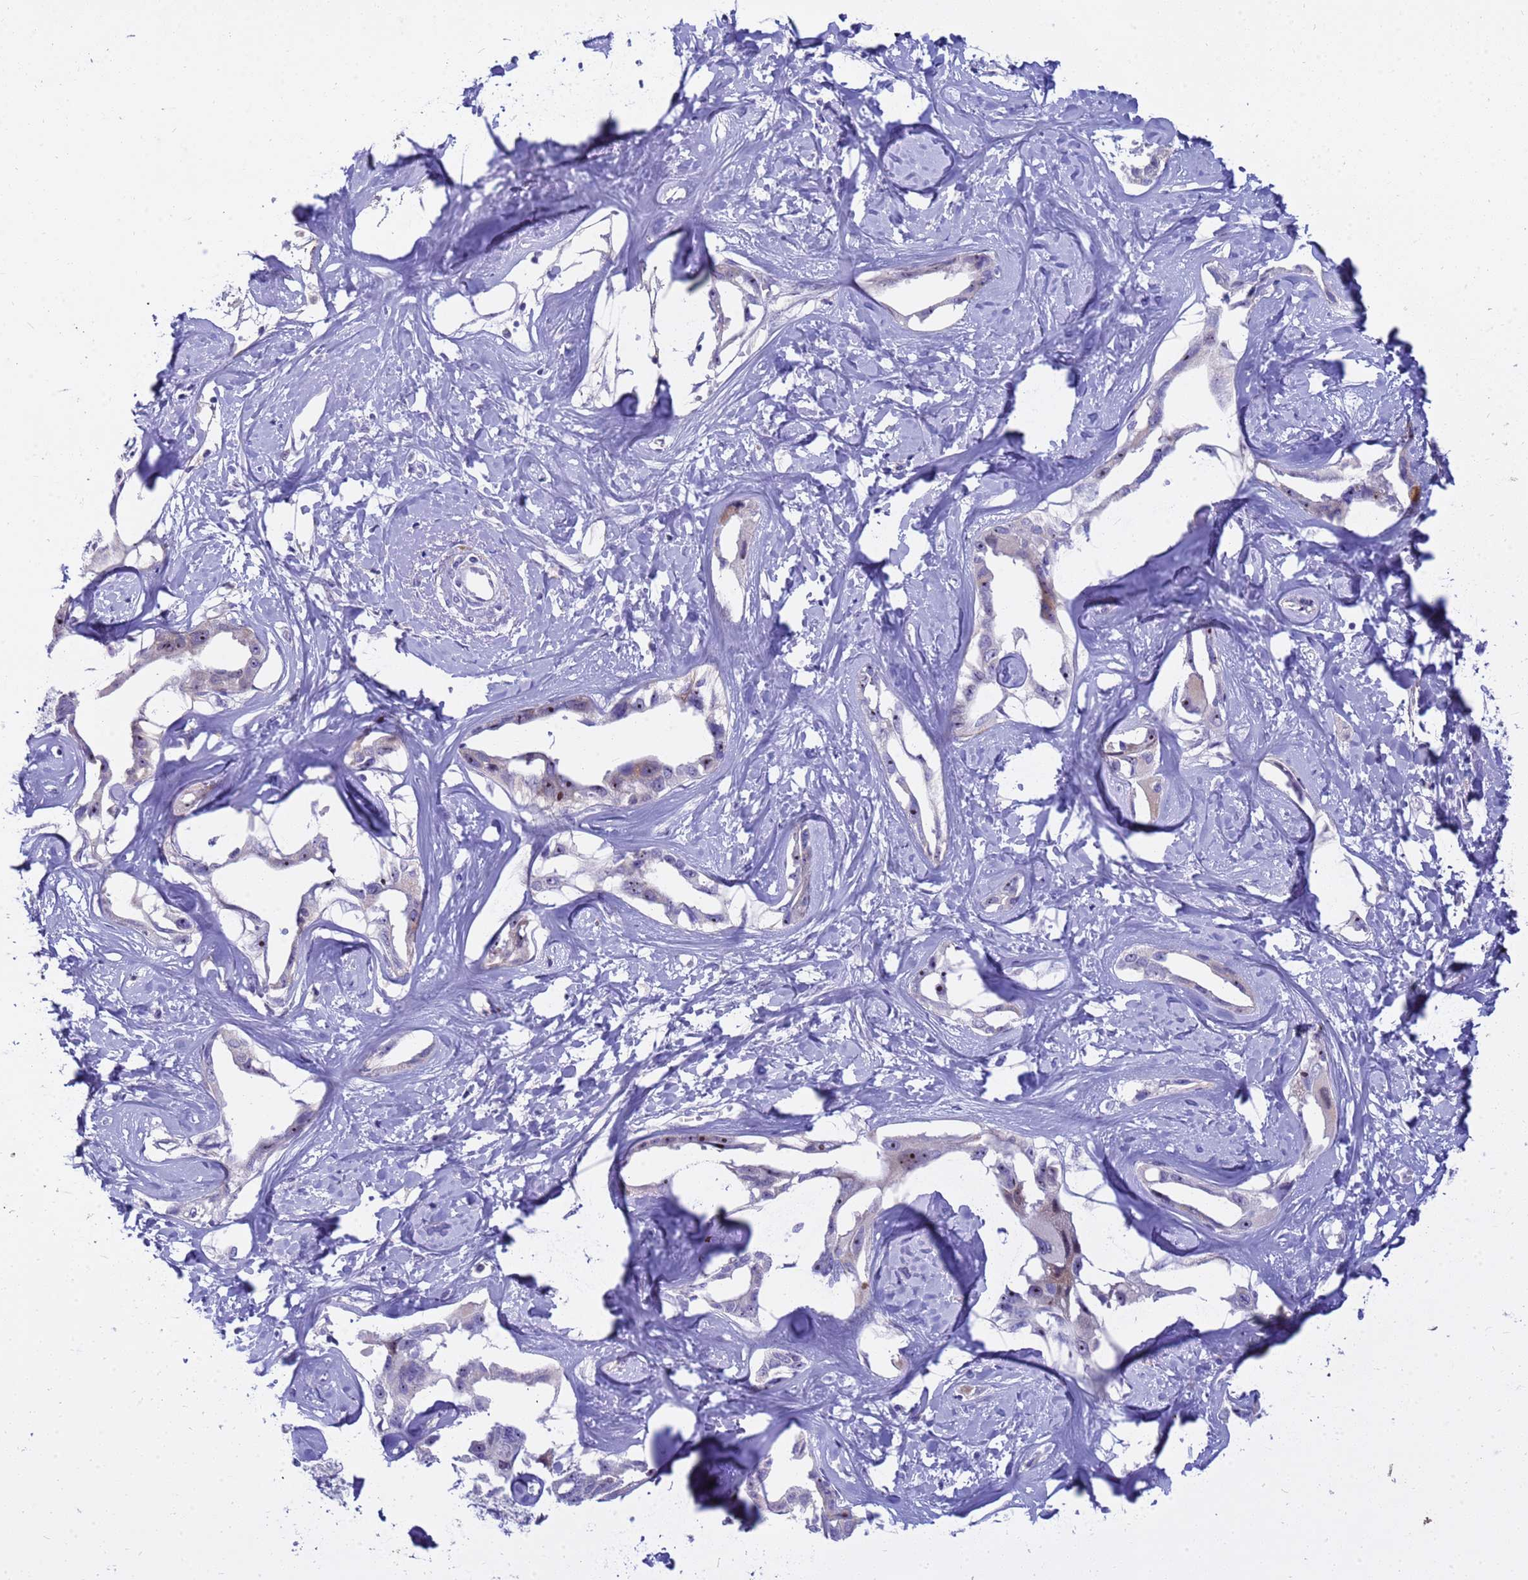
{"staining": {"intensity": "moderate", "quantity": "25%-75%", "location": "nuclear"}, "tissue": "liver cancer", "cell_type": "Tumor cells", "image_type": "cancer", "snomed": [{"axis": "morphology", "description": "Cholangiocarcinoma"}, {"axis": "topography", "description": "Liver"}], "caption": "Immunohistochemistry (IHC) photomicrograph of human cholangiocarcinoma (liver) stained for a protein (brown), which shows medium levels of moderate nuclear positivity in approximately 25%-75% of tumor cells.", "gene": "LRATD1", "patient": {"sex": "male", "age": 59}}